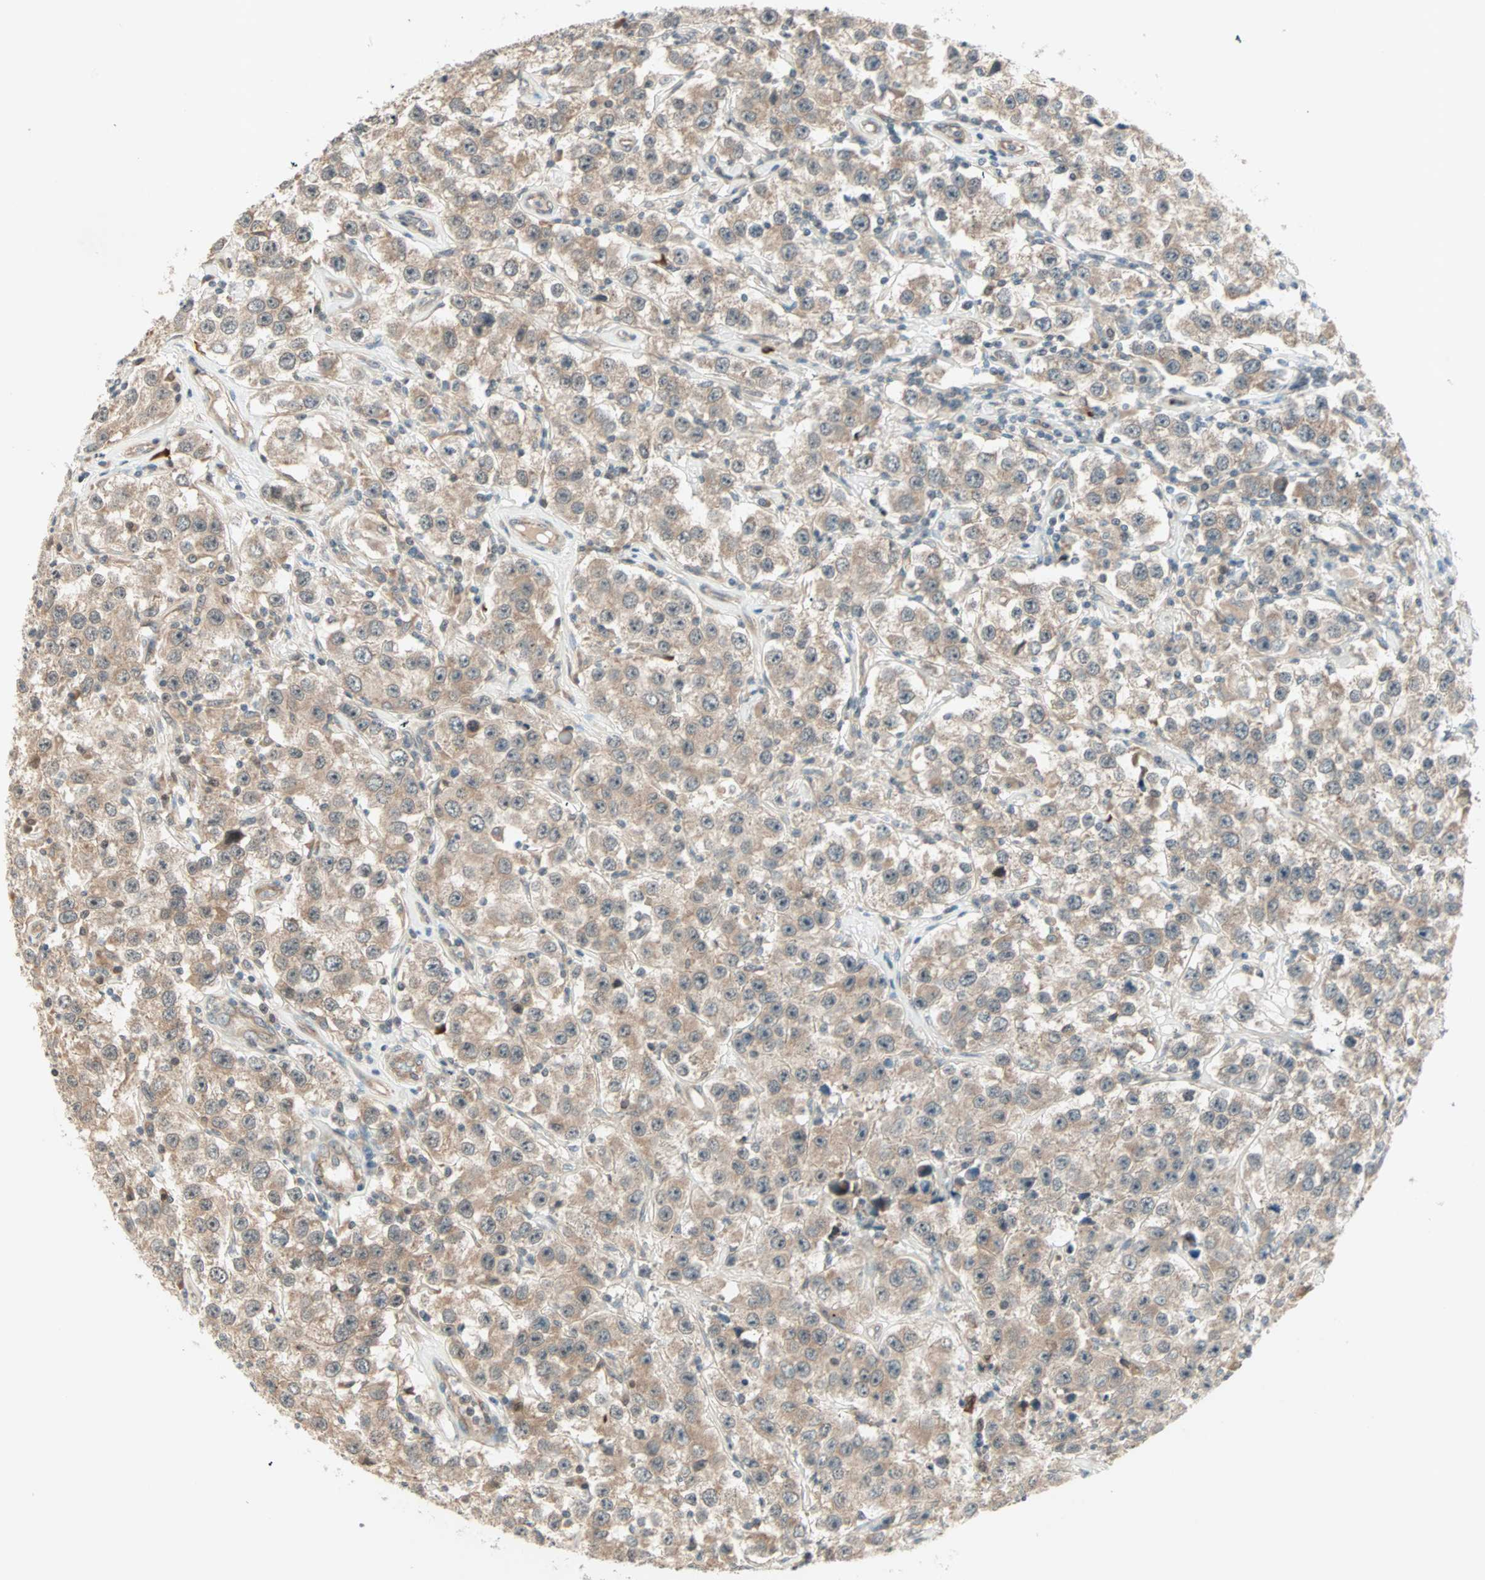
{"staining": {"intensity": "weak", "quantity": ">75%", "location": "cytoplasmic/membranous"}, "tissue": "testis cancer", "cell_type": "Tumor cells", "image_type": "cancer", "snomed": [{"axis": "morphology", "description": "Seminoma, NOS"}, {"axis": "topography", "description": "Testis"}], "caption": "A brown stain highlights weak cytoplasmic/membranous staining of a protein in human seminoma (testis) tumor cells.", "gene": "PGBD1", "patient": {"sex": "male", "age": 52}}